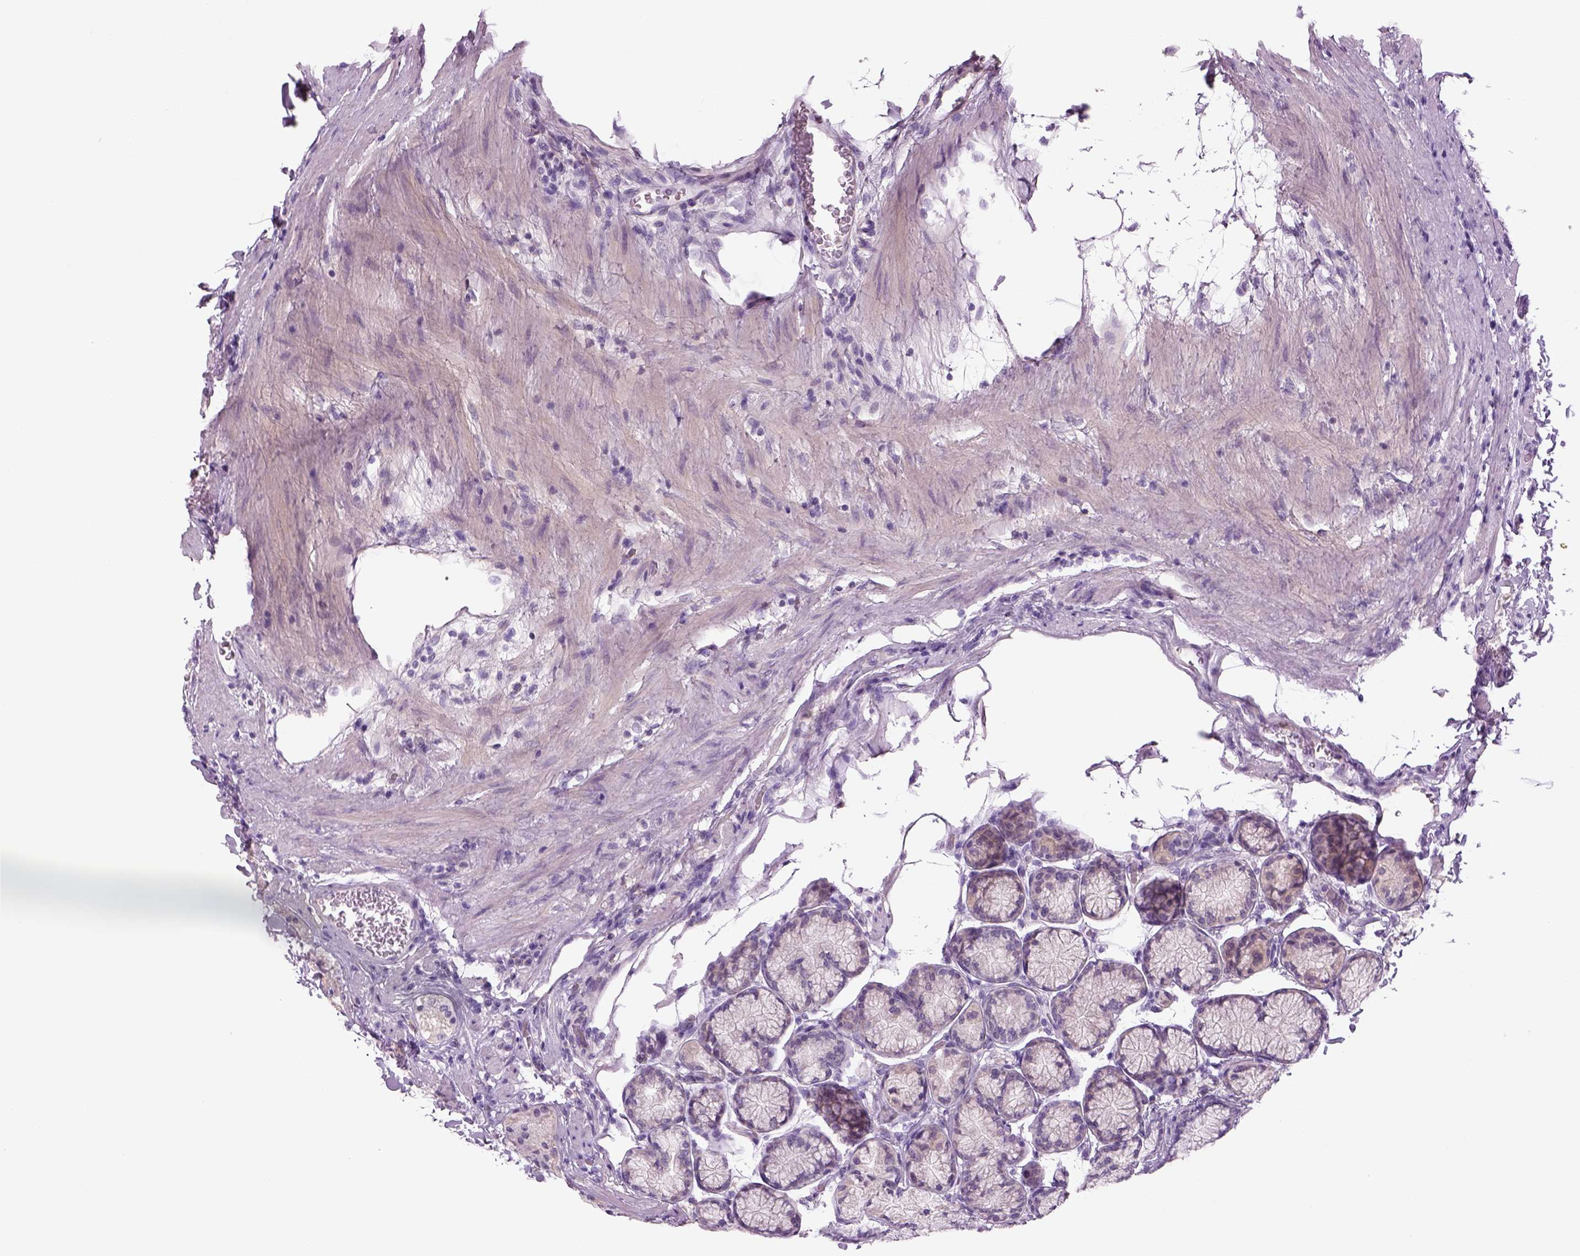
{"staining": {"intensity": "negative", "quantity": "none", "location": "none"}, "tissue": "stomach", "cell_type": "Glandular cells", "image_type": "normal", "snomed": [{"axis": "morphology", "description": "Normal tissue, NOS"}, {"axis": "morphology", "description": "Adenocarcinoma, NOS"}, {"axis": "morphology", "description": "Adenocarcinoma, High grade"}, {"axis": "topography", "description": "Stomach, upper"}, {"axis": "topography", "description": "Stomach"}], "caption": "This is an immunohistochemistry histopathology image of benign stomach. There is no staining in glandular cells.", "gene": "MDH1B", "patient": {"sex": "female", "age": 65}}